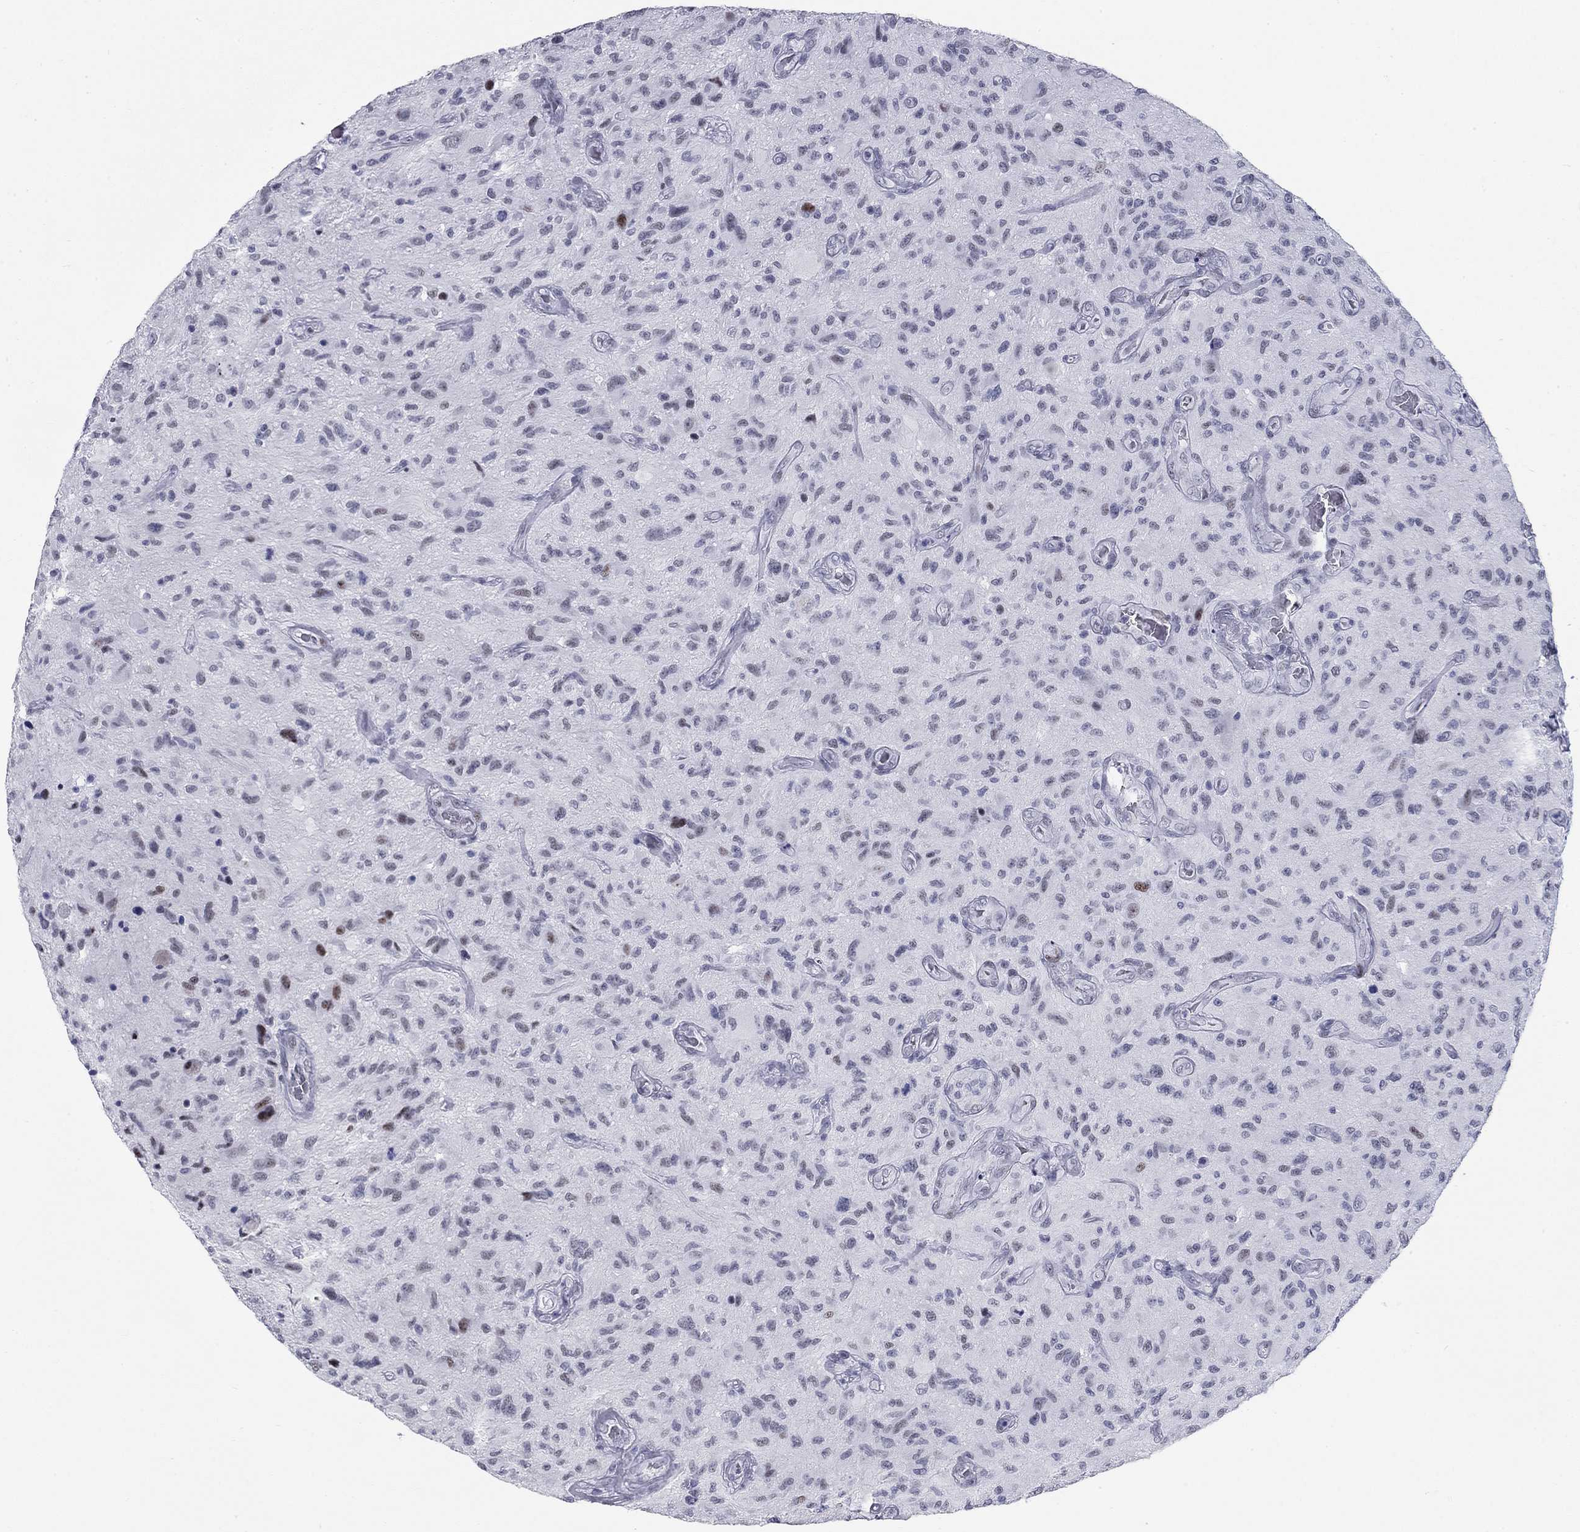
{"staining": {"intensity": "negative", "quantity": "none", "location": "none"}, "tissue": "glioma", "cell_type": "Tumor cells", "image_type": "cancer", "snomed": [{"axis": "morphology", "description": "Glioma, malignant, NOS"}, {"axis": "morphology", "description": "Glioma, malignant, High grade"}, {"axis": "topography", "description": "Brain"}], "caption": "IHC image of high-grade glioma (malignant) stained for a protein (brown), which shows no positivity in tumor cells.", "gene": "ASF1B", "patient": {"sex": "female", "age": 71}}